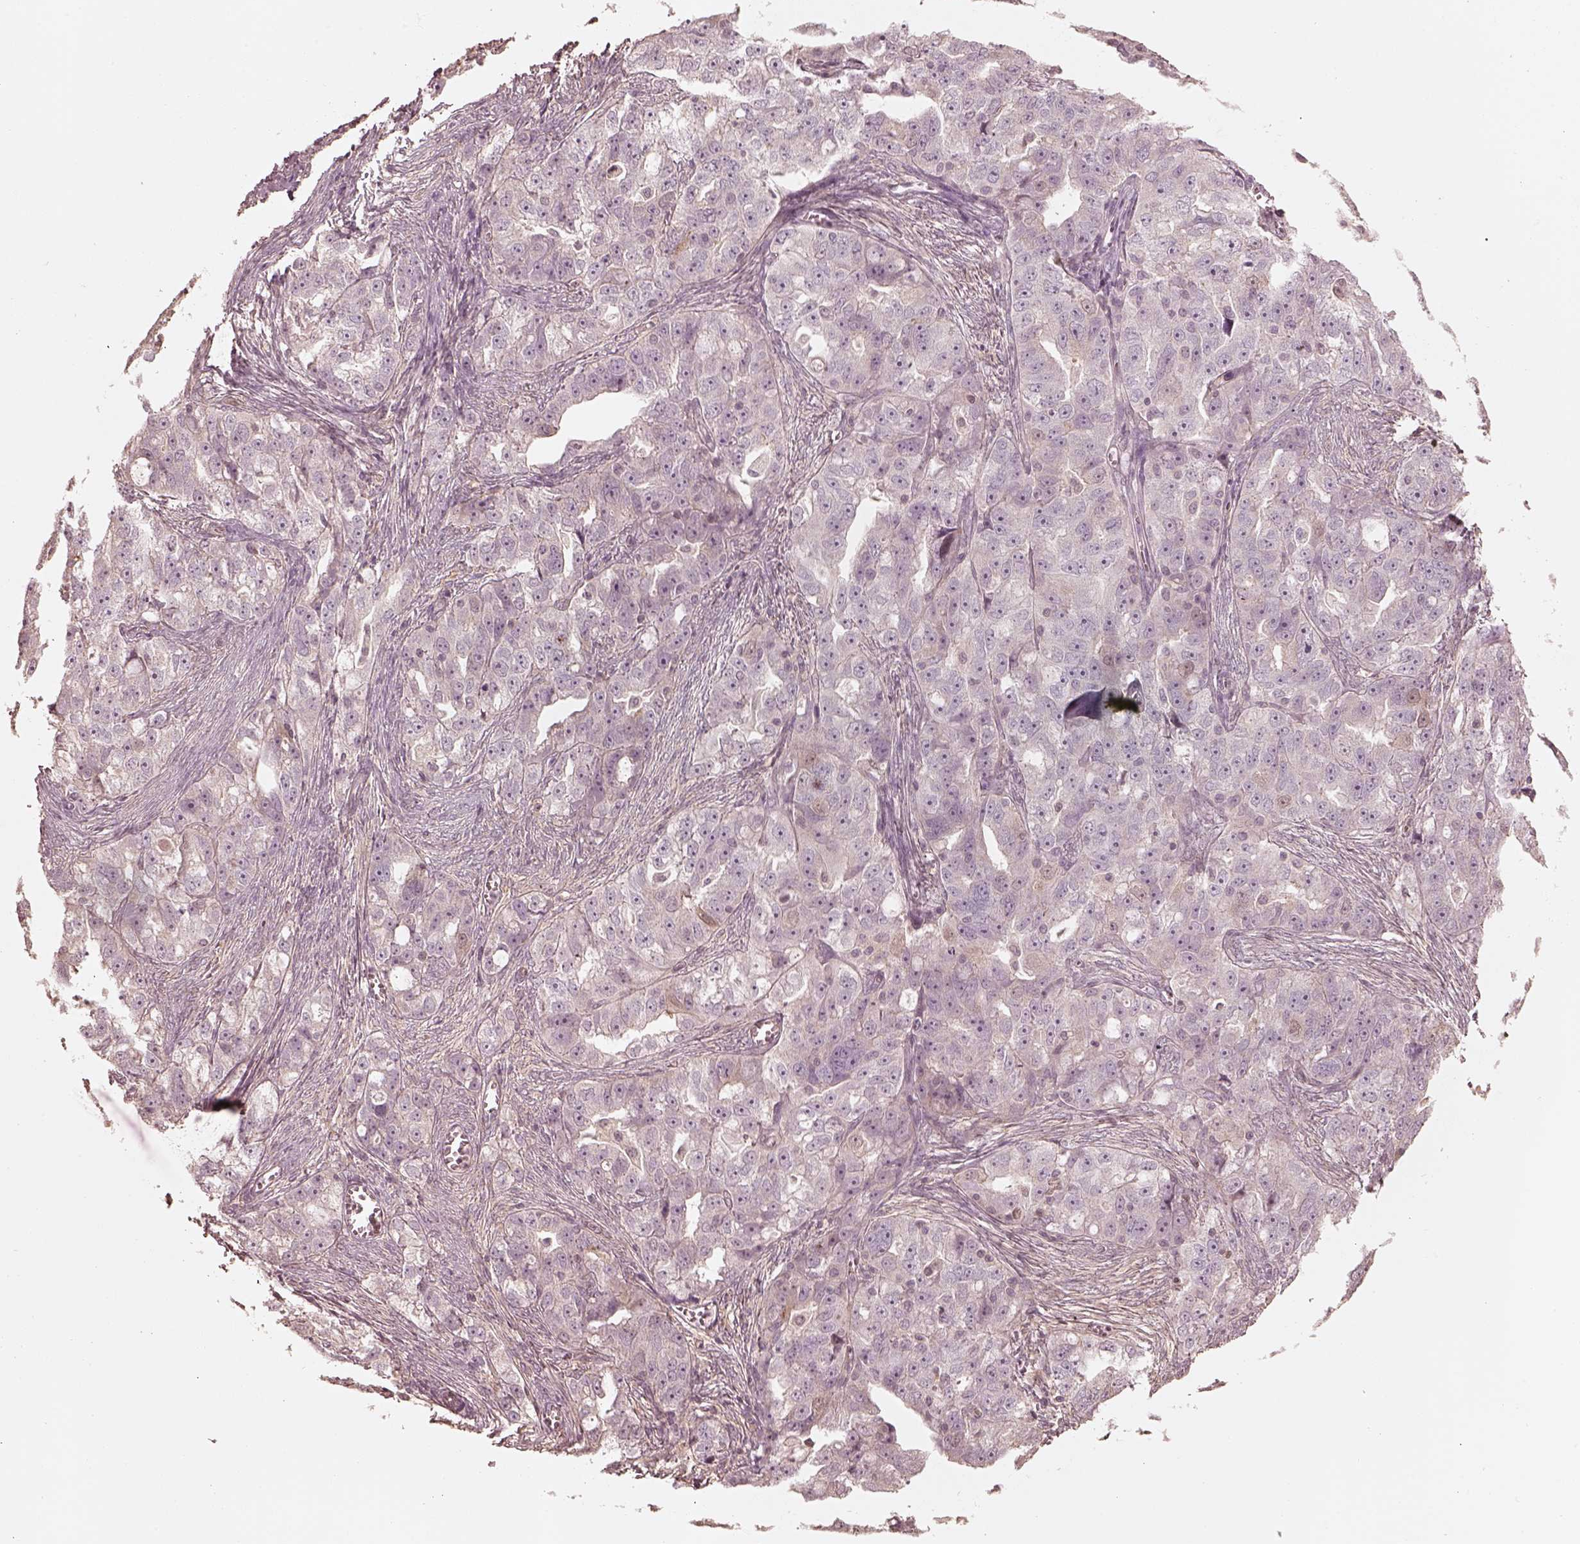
{"staining": {"intensity": "negative", "quantity": "none", "location": "none"}, "tissue": "ovarian cancer", "cell_type": "Tumor cells", "image_type": "cancer", "snomed": [{"axis": "morphology", "description": "Cystadenocarcinoma, serous, NOS"}, {"axis": "topography", "description": "Ovary"}], "caption": "This is a histopathology image of immunohistochemistry staining of ovarian cancer, which shows no staining in tumor cells. The staining was performed using DAB (3,3'-diaminobenzidine) to visualize the protein expression in brown, while the nuclei were stained in blue with hematoxylin (Magnification: 20x).", "gene": "KIF5C", "patient": {"sex": "female", "age": 51}}